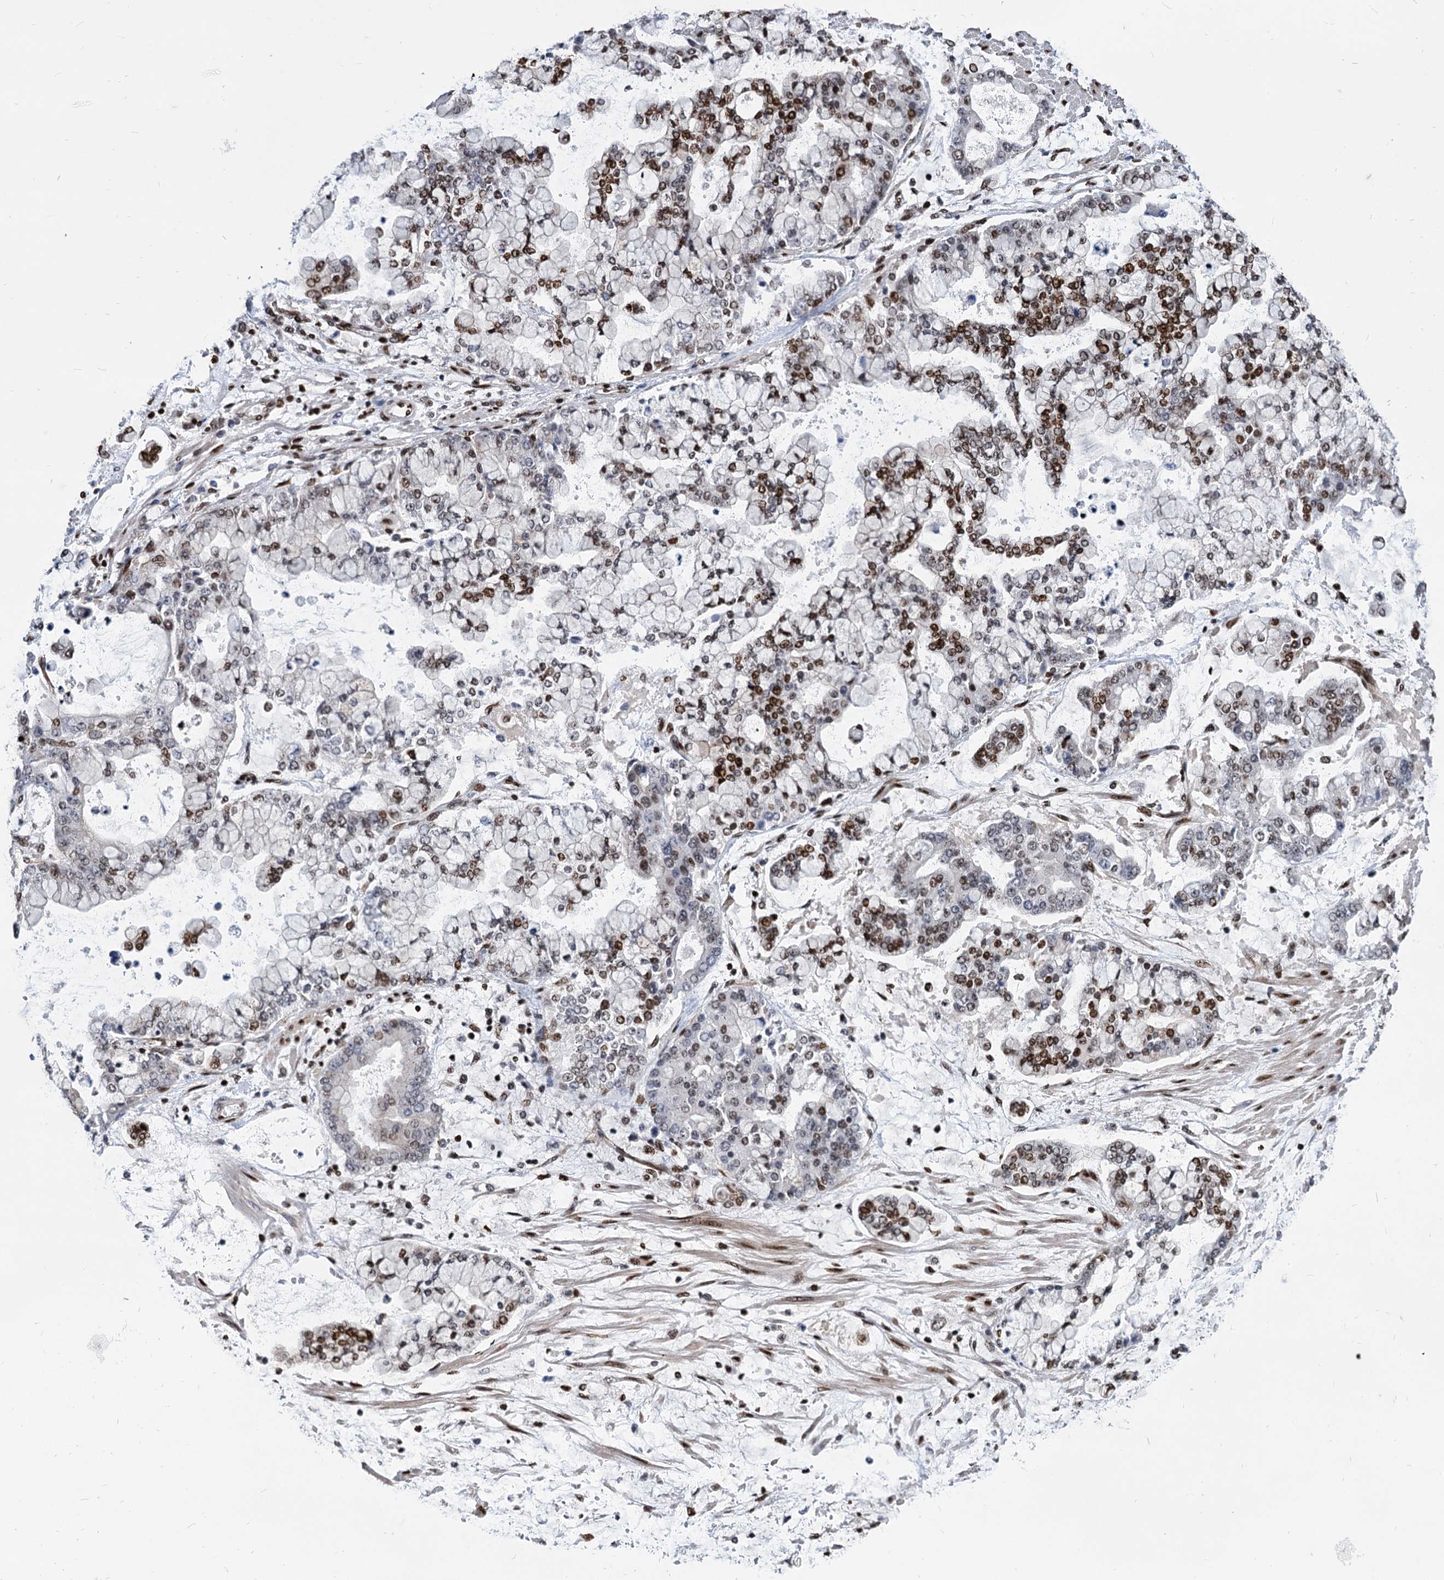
{"staining": {"intensity": "strong", "quantity": "25%-75%", "location": "nuclear"}, "tissue": "stomach cancer", "cell_type": "Tumor cells", "image_type": "cancer", "snomed": [{"axis": "morphology", "description": "Normal tissue, NOS"}, {"axis": "morphology", "description": "Adenocarcinoma, NOS"}, {"axis": "topography", "description": "Stomach, upper"}, {"axis": "topography", "description": "Stomach"}], "caption": "Stomach adenocarcinoma stained with a brown dye reveals strong nuclear positive staining in about 25%-75% of tumor cells.", "gene": "MECP2", "patient": {"sex": "male", "age": 76}}